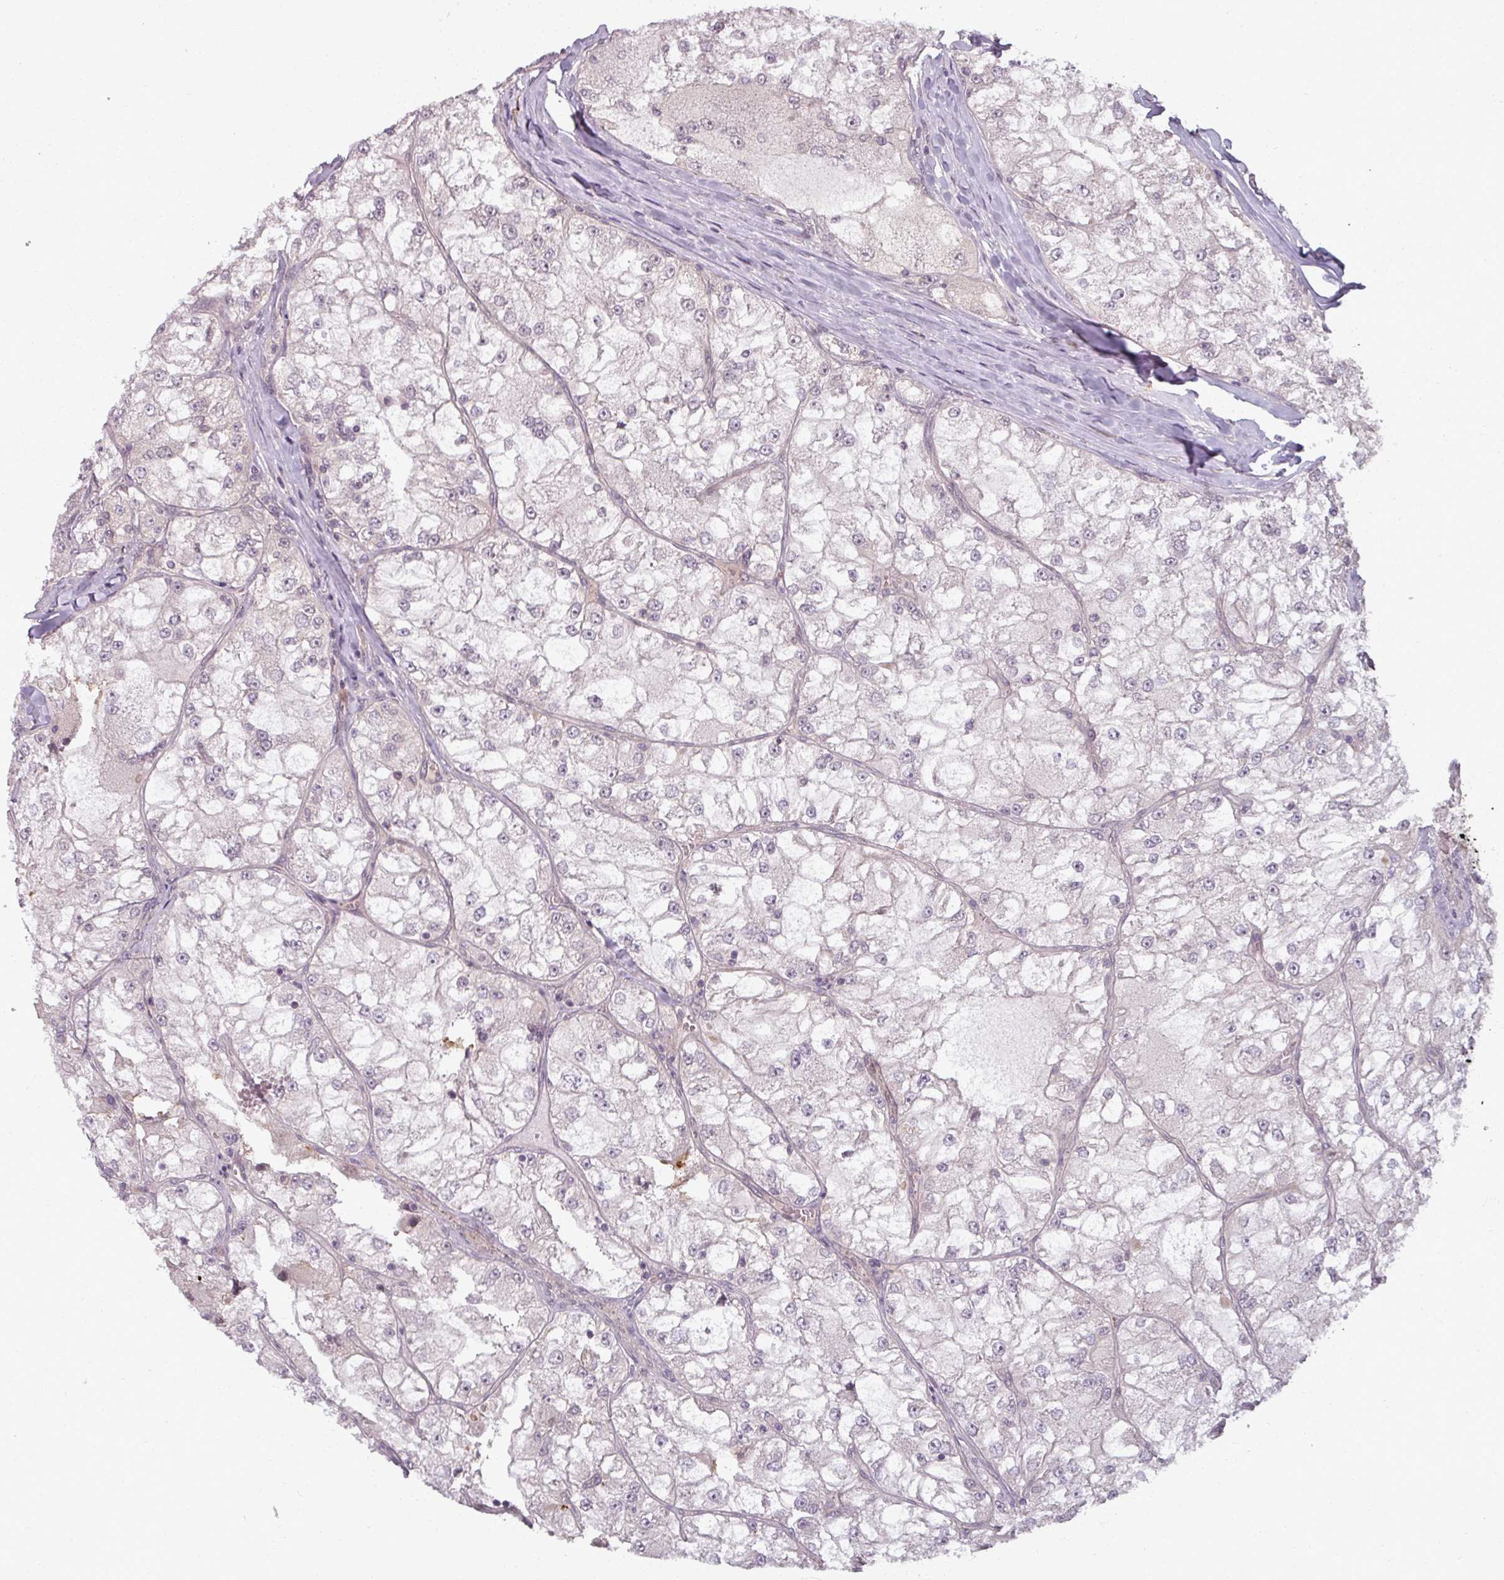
{"staining": {"intensity": "negative", "quantity": "none", "location": "none"}, "tissue": "renal cancer", "cell_type": "Tumor cells", "image_type": "cancer", "snomed": [{"axis": "morphology", "description": "Adenocarcinoma, NOS"}, {"axis": "topography", "description": "Kidney"}], "caption": "IHC photomicrograph of neoplastic tissue: renal cancer (adenocarcinoma) stained with DAB reveals no significant protein positivity in tumor cells.", "gene": "POLR2G", "patient": {"sex": "female", "age": 72}}